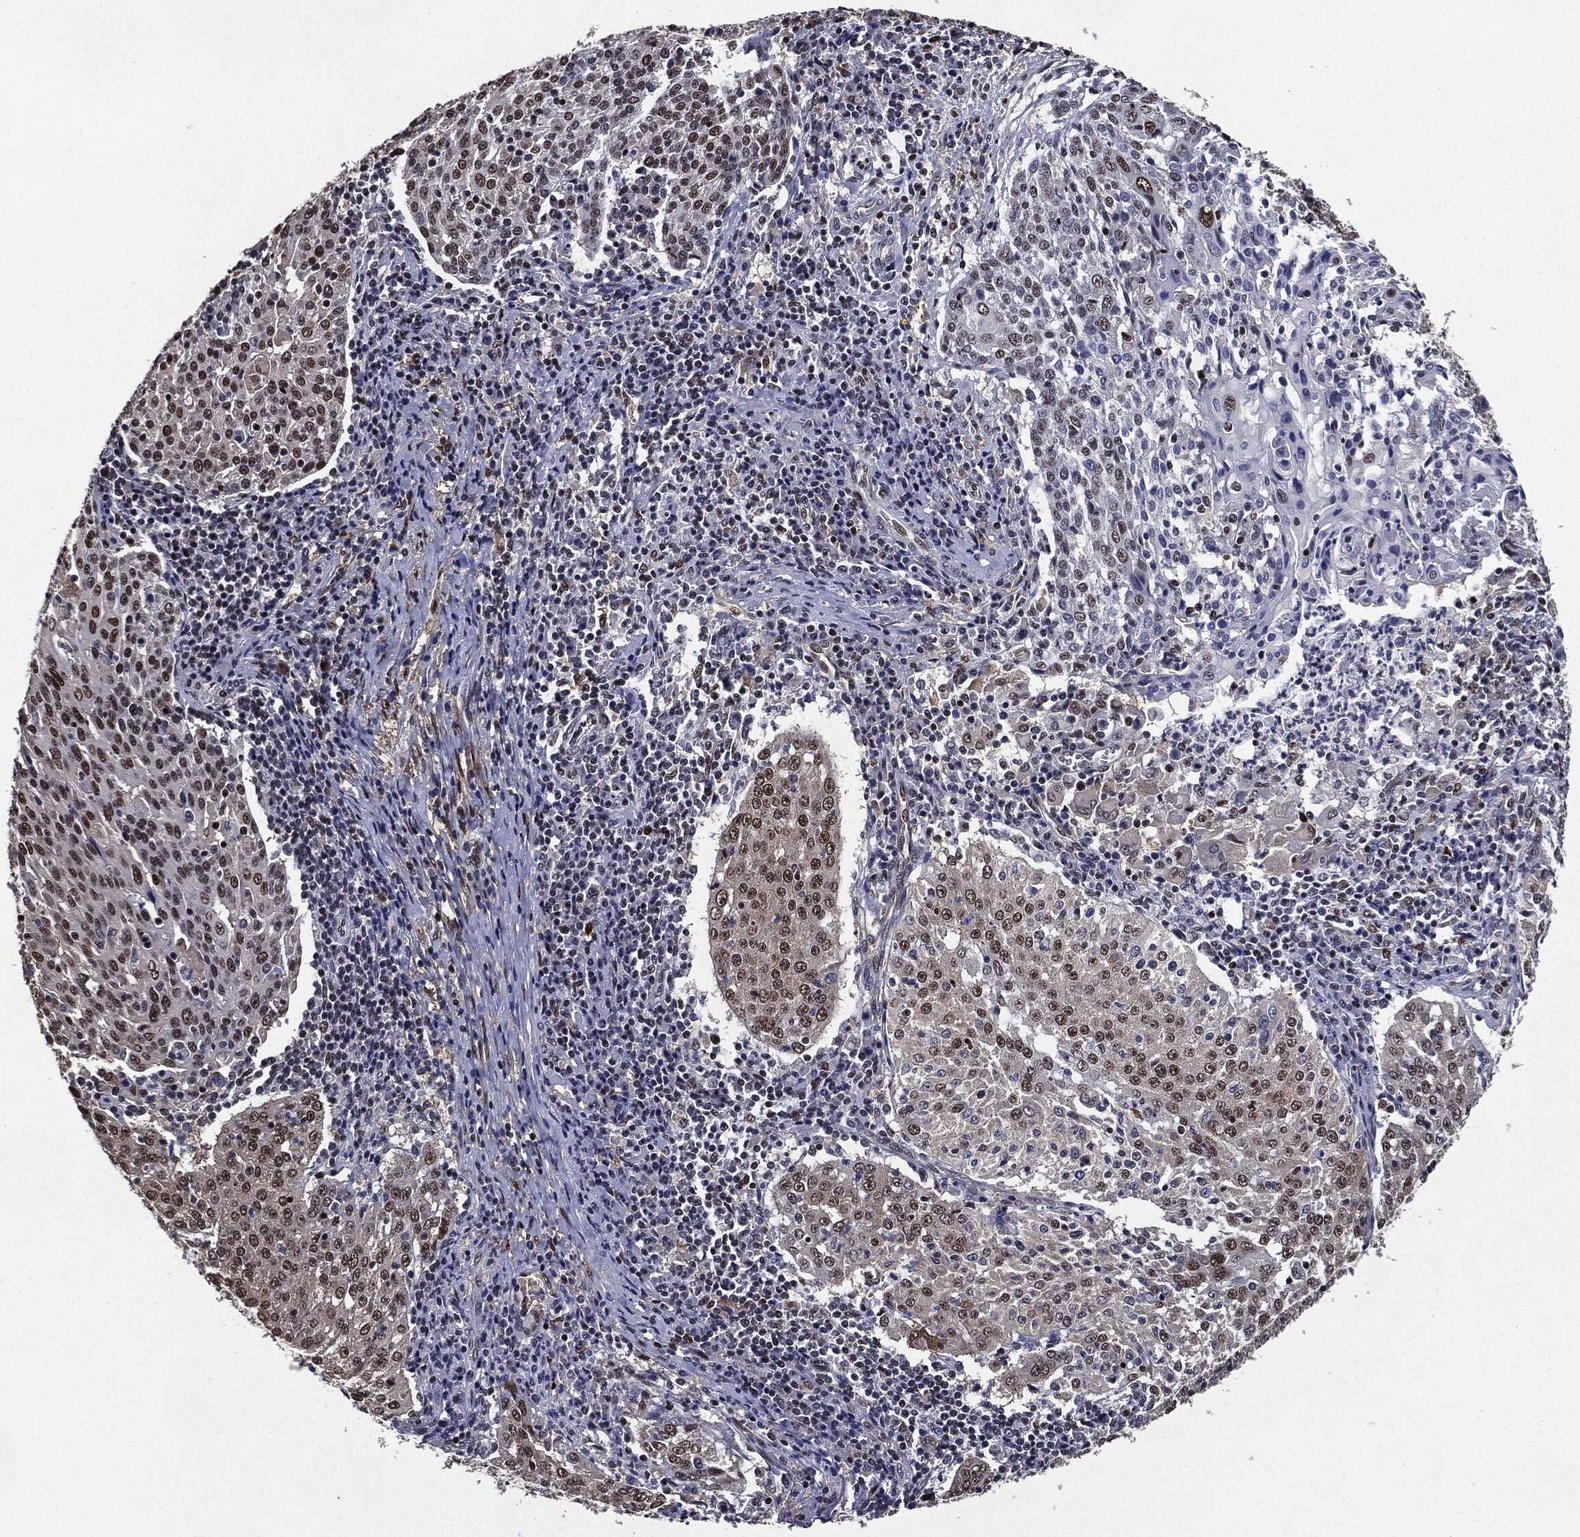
{"staining": {"intensity": "strong", "quantity": "25%-75%", "location": "nuclear"}, "tissue": "cervical cancer", "cell_type": "Tumor cells", "image_type": "cancer", "snomed": [{"axis": "morphology", "description": "Squamous cell carcinoma, NOS"}, {"axis": "topography", "description": "Cervix"}], "caption": "IHC photomicrograph of neoplastic tissue: human cervical squamous cell carcinoma stained using immunohistochemistry demonstrates high levels of strong protein expression localized specifically in the nuclear of tumor cells, appearing as a nuclear brown color.", "gene": "JUN", "patient": {"sex": "female", "age": 41}}